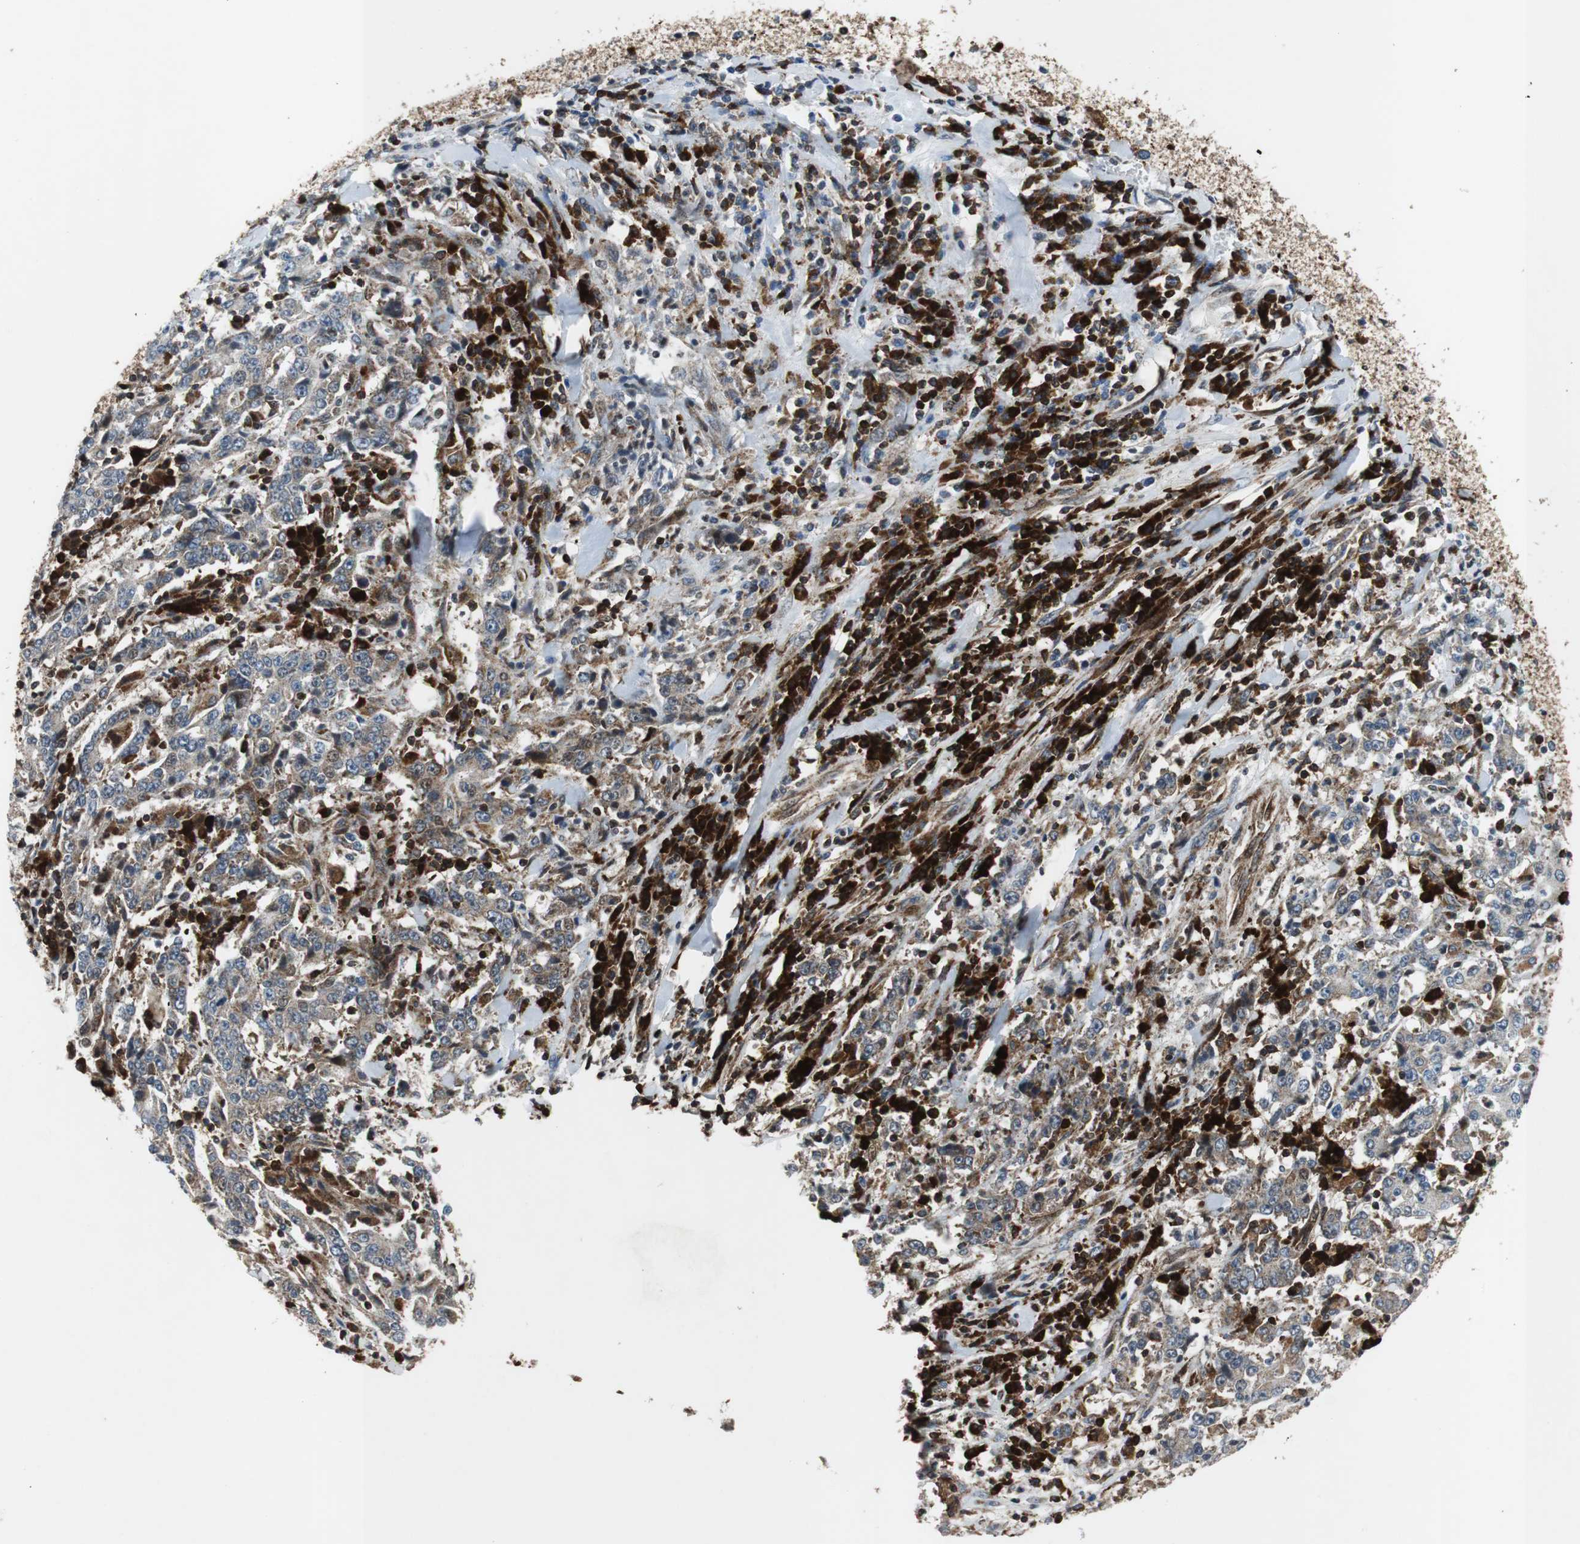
{"staining": {"intensity": "weak", "quantity": ">75%", "location": "cytoplasmic/membranous"}, "tissue": "stomach cancer", "cell_type": "Tumor cells", "image_type": "cancer", "snomed": [{"axis": "morphology", "description": "Normal tissue, NOS"}, {"axis": "morphology", "description": "Adenocarcinoma, NOS"}, {"axis": "topography", "description": "Stomach, upper"}, {"axis": "topography", "description": "Stomach"}], "caption": "A brown stain labels weak cytoplasmic/membranous staining of a protein in adenocarcinoma (stomach) tumor cells.", "gene": "TUBA4A", "patient": {"sex": "male", "age": 59}}